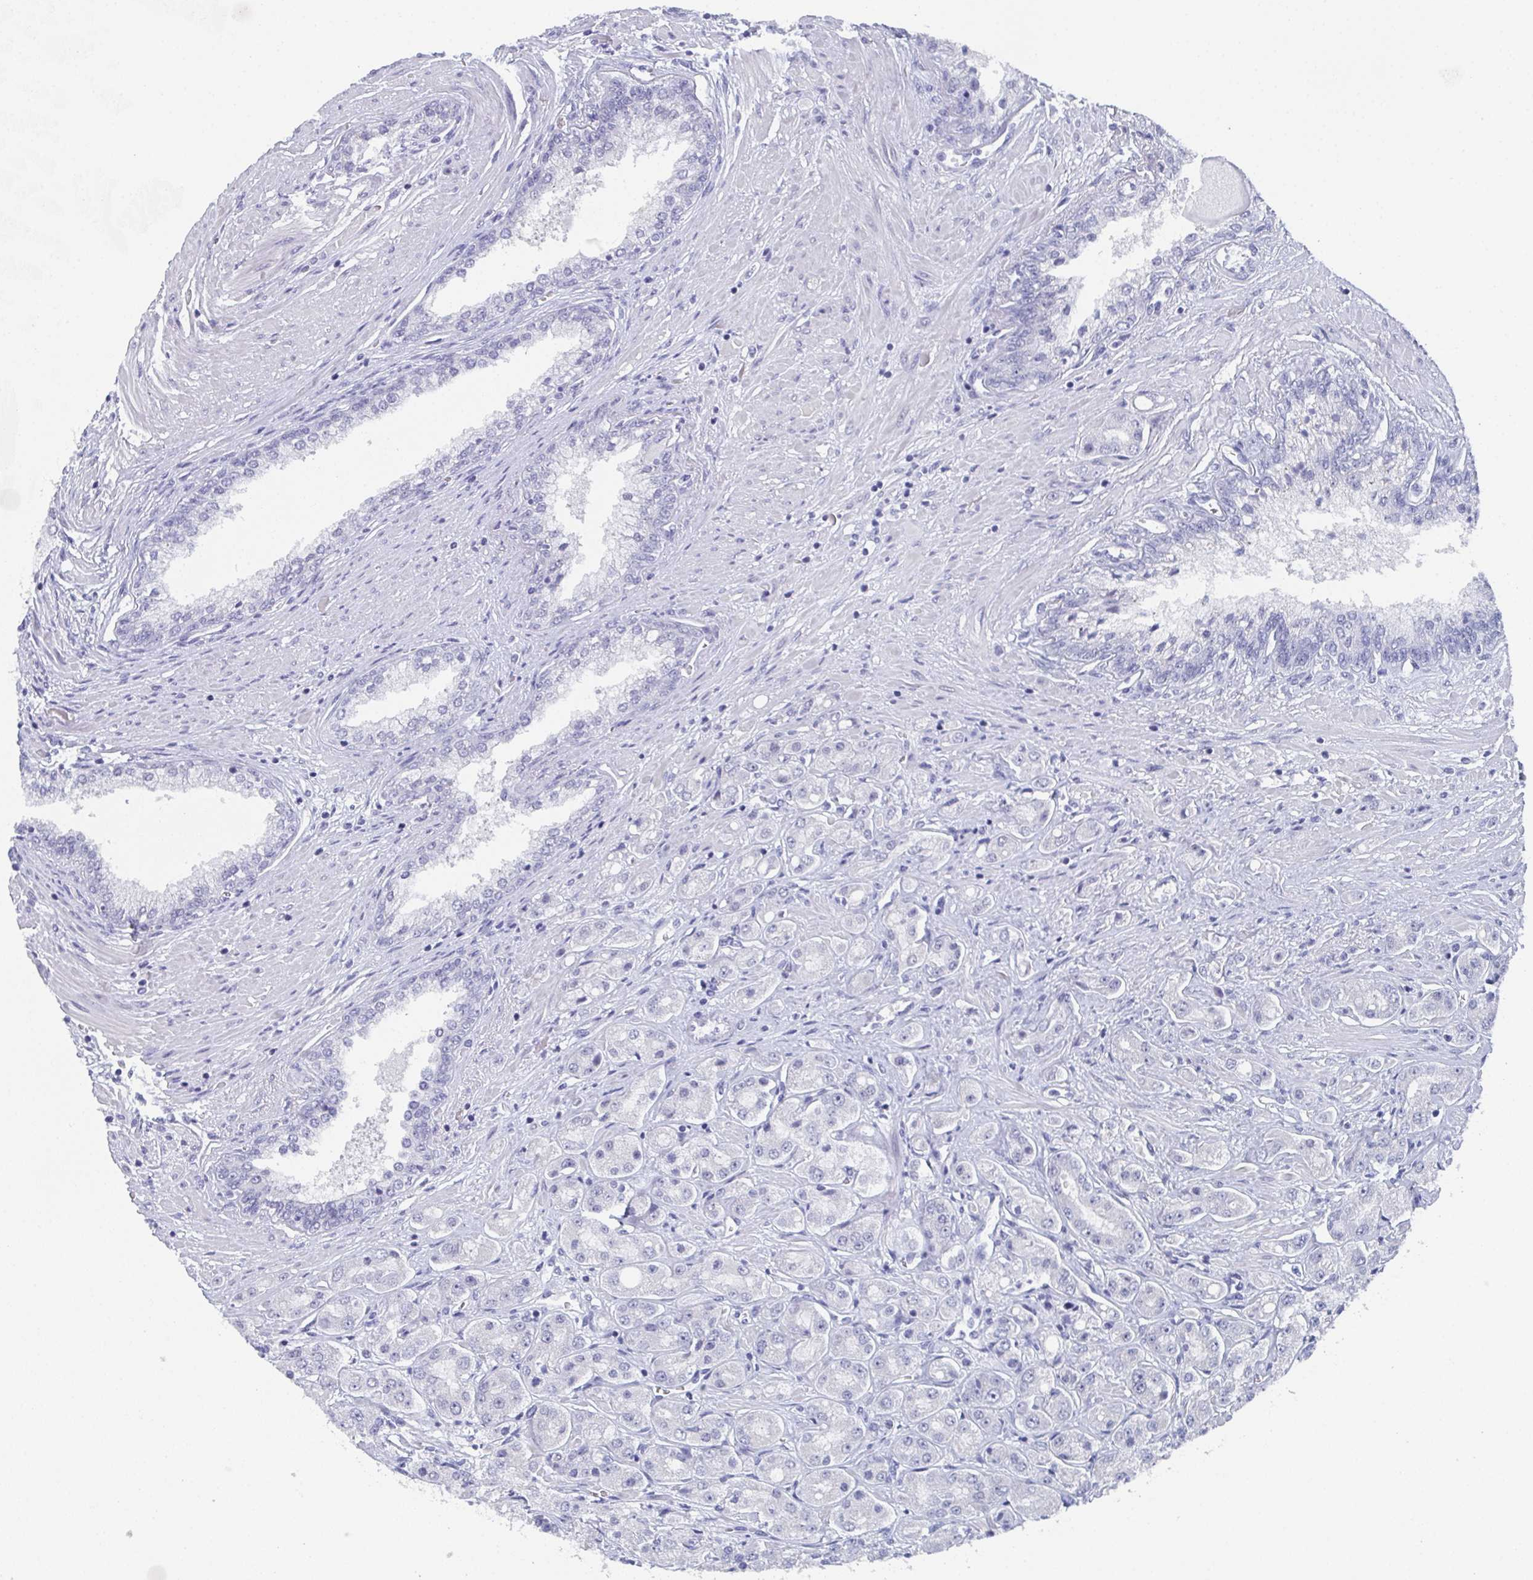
{"staining": {"intensity": "negative", "quantity": "none", "location": "none"}, "tissue": "prostate cancer", "cell_type": "Tumor cells", "image_type": "cancer", "snomed": [{"axis": "morphology", "description": "Adenocarcinoma, High grade"}, {"axis": "topography", "description": "Prostate"}], "caption": "The histopathology image displays no significant expression in tumor cells of prostate cancer (adenocarcinoma (high-grade)).", "gene": "DYDC2", "patient": {"sex": "male", "age": 67}}